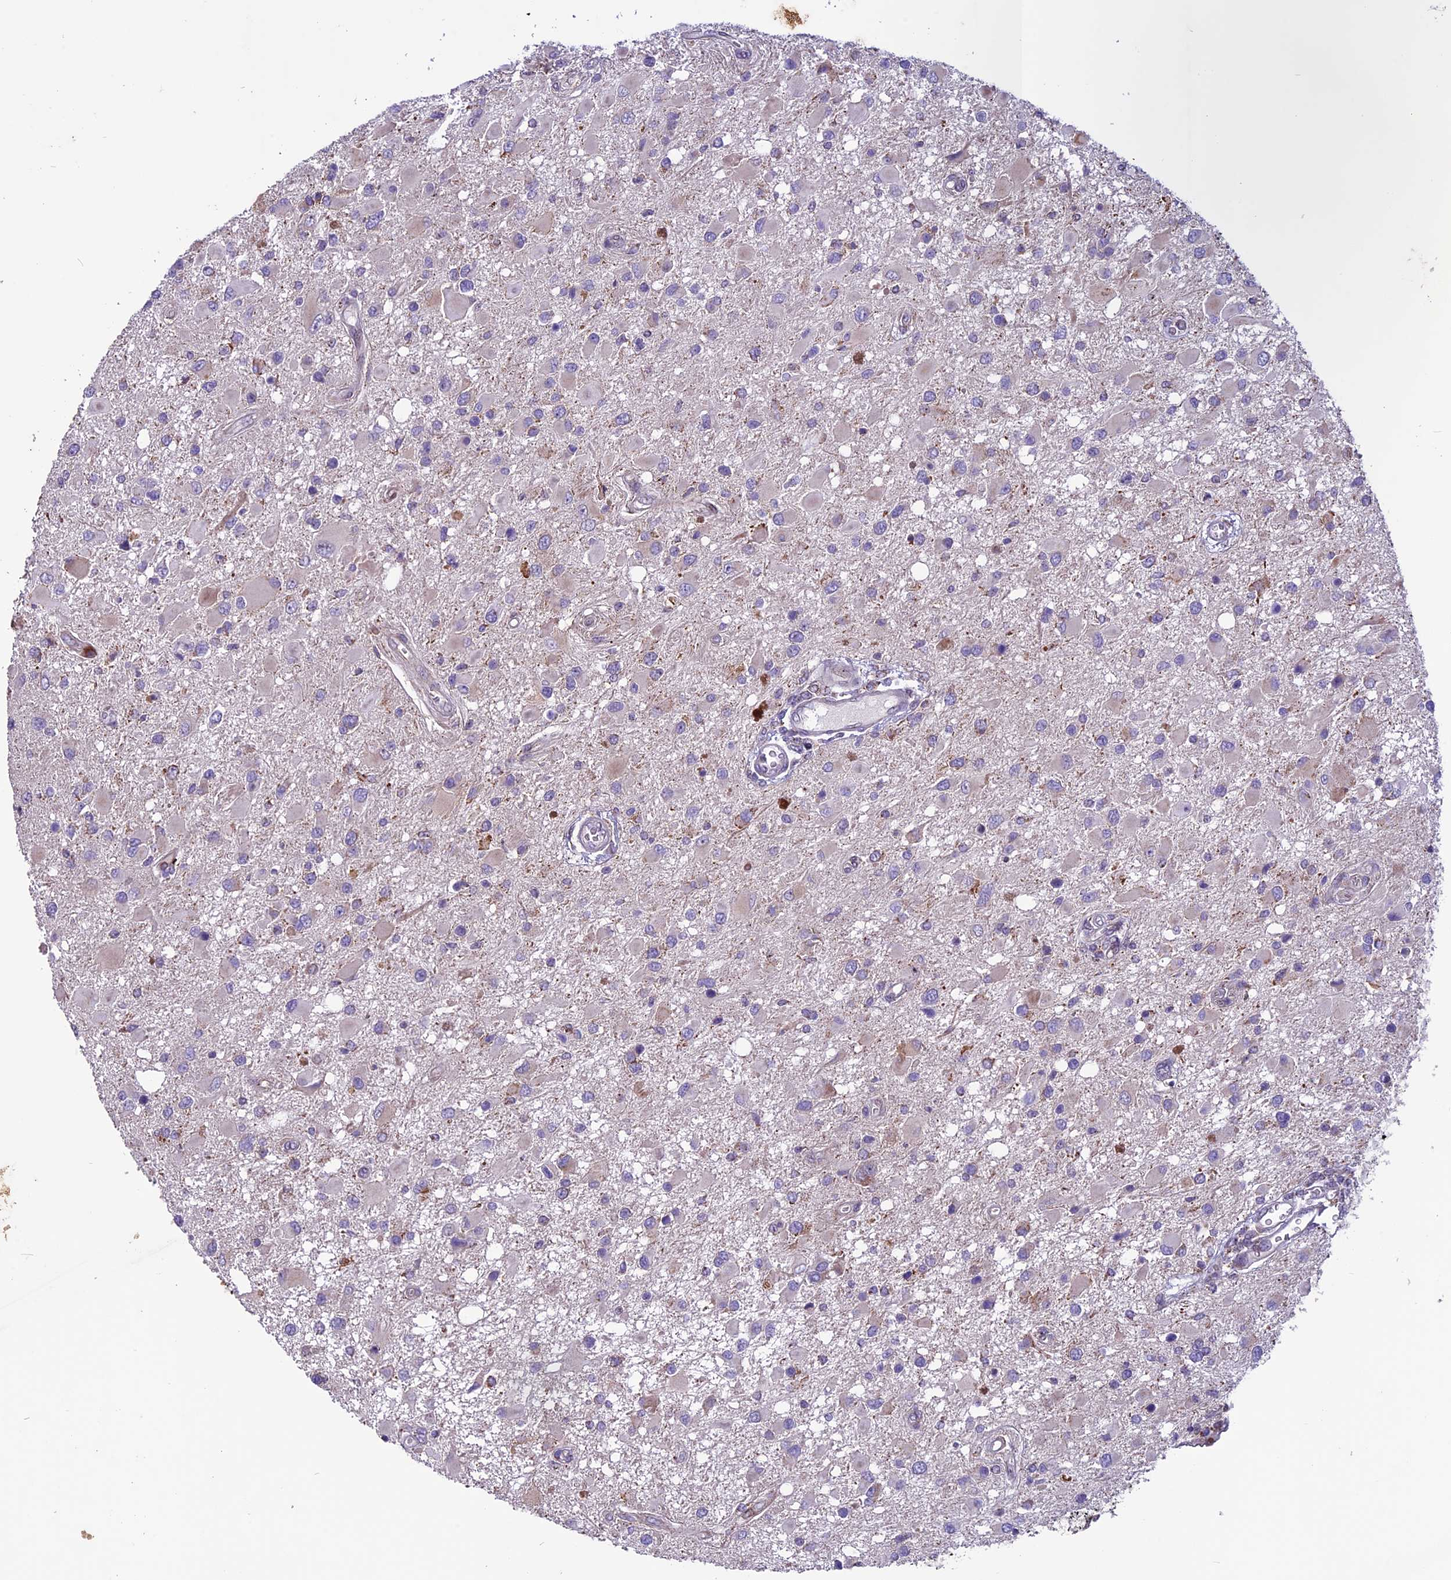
{"staining": {"intensity": "negative", "quantity": "none", "location": "none"}, "tissue": "glioma", "cell_type": "Tumor cells", "image_type": "cancer", "snomed": [{"axis": "morphology", "description": "Glioma, malignant, High grade"}, {"axis": "topography", "description": "Brain"}], "caption": "This is a image of IHC staining of glioma, which shows no staining in tumor cells.", "gene": "MIEF2", "patient": {"sex": "male", "age": 53}}